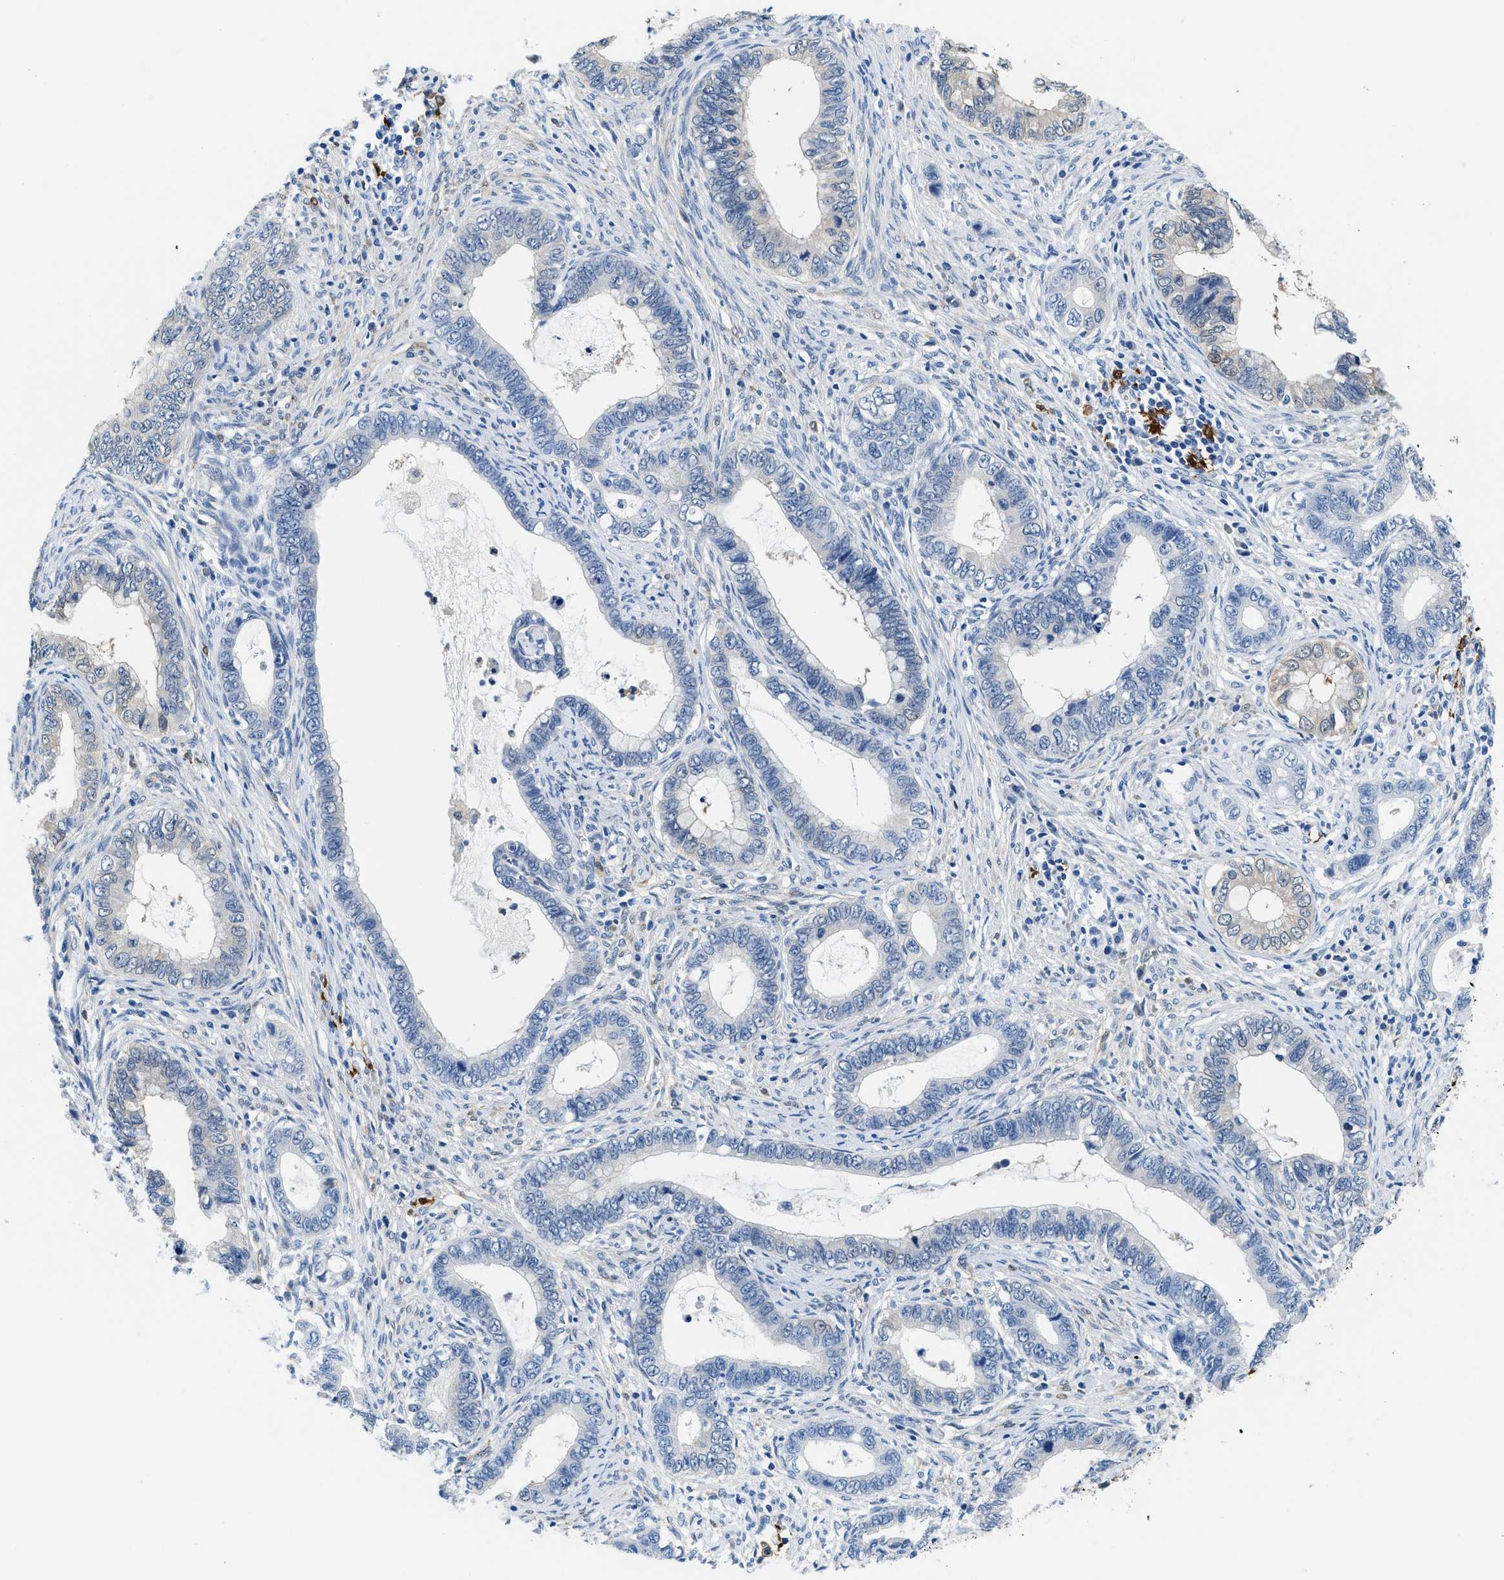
{"staining": {"intensity": "negative", "quantity": "none", "location": "none"}, "tissue": "cervical cancer", "cell_type": "Tumor cells", "image_type": "cancer", "snomed": [{"axis": "morphology", "description": "Adenocarcinoma, NOS"}, {"axis": "topography", "description": "Cervix"}], "caption": "Immunohistochemistry image of neoplastic tissue: adenocarcinoma (cervical) stained with DAB (3,3'-diaminobenzidine) shows no significant protein staining in tumor cells.", "gene": "FADS6", "patient": {"sex": "female", "age": 44}}